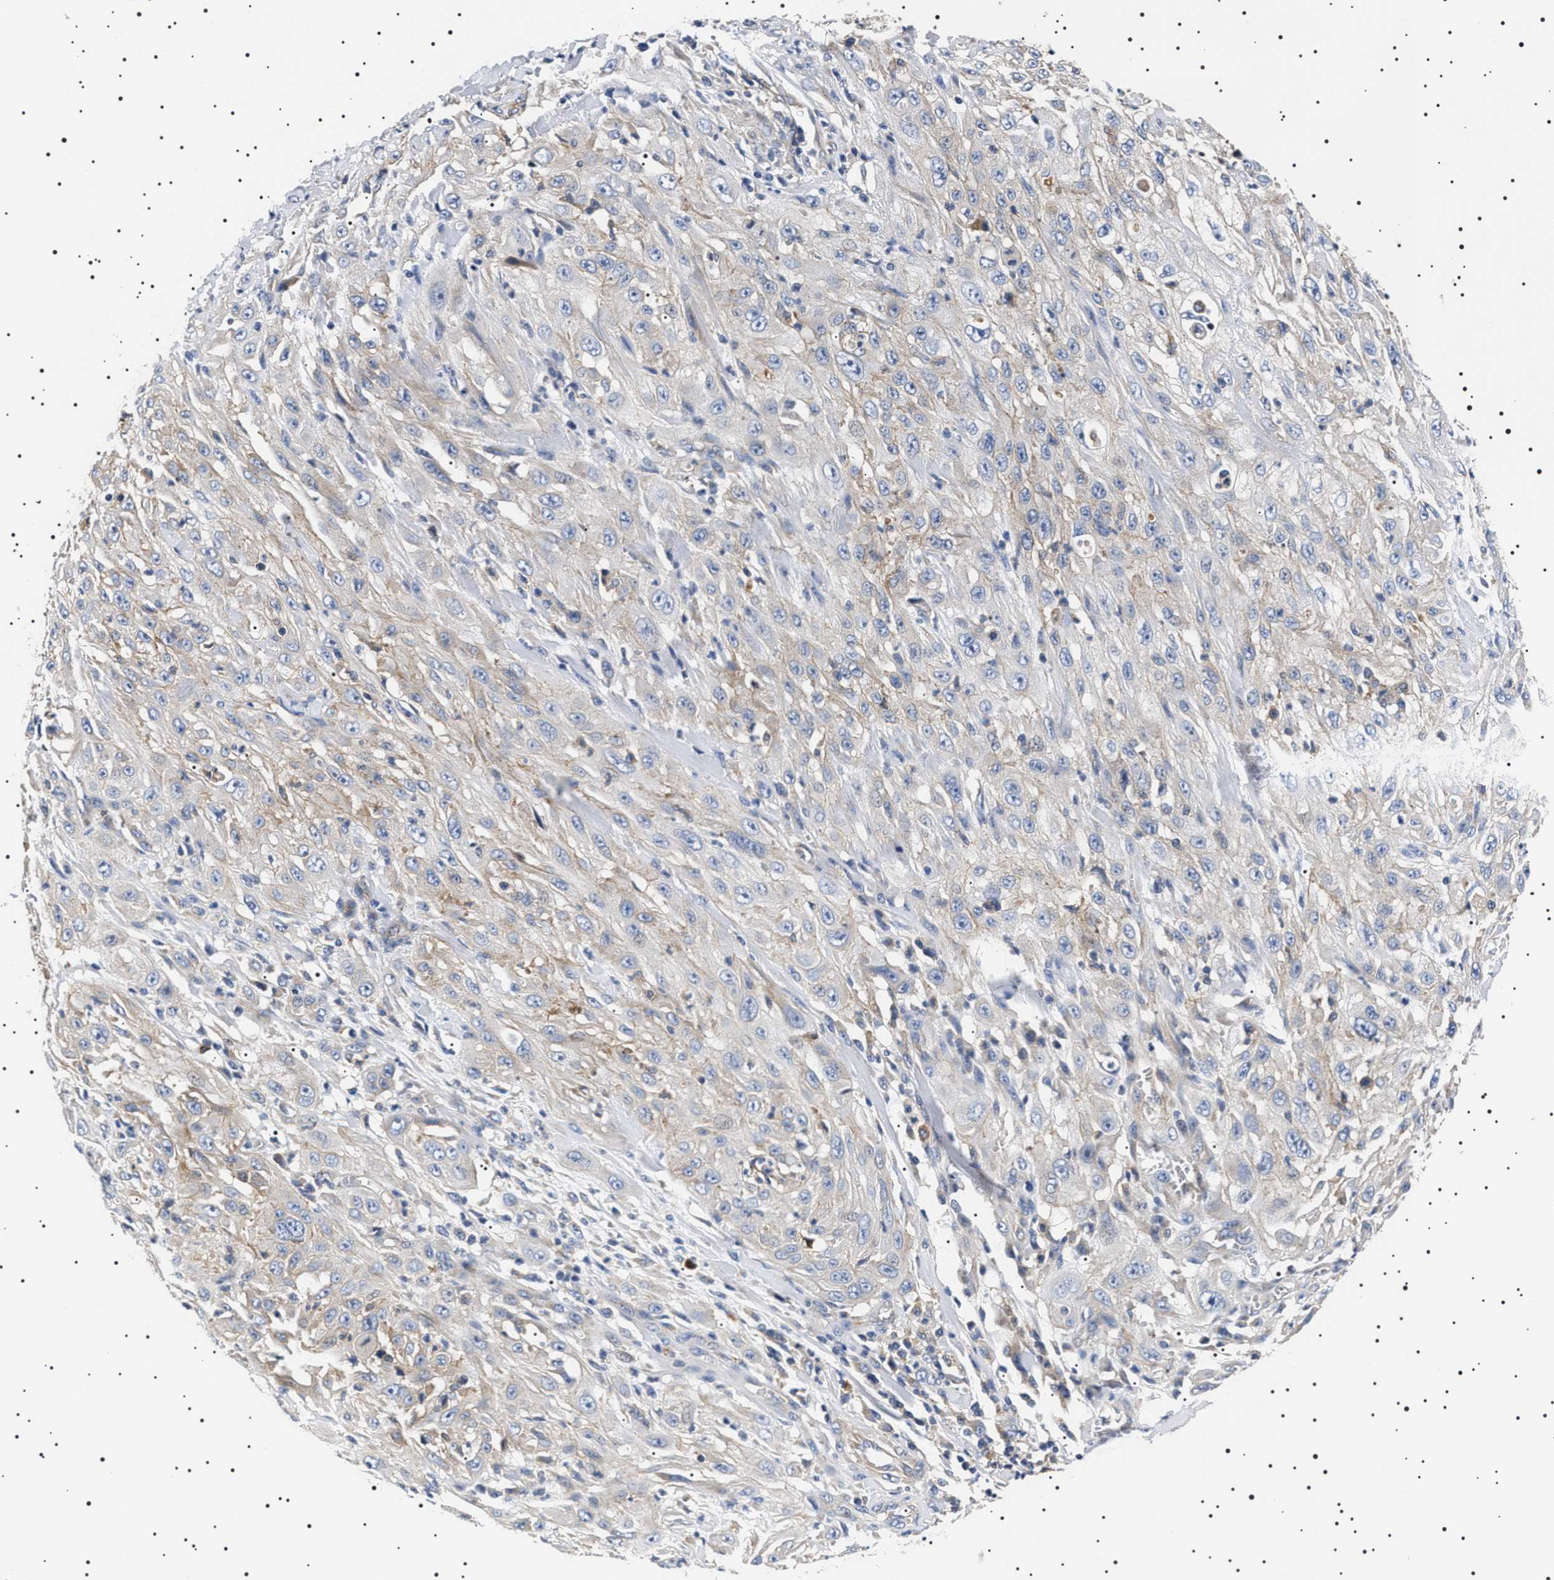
{"staining": {"intensity": "negative", "quantity": "none", "location": "none"}, "tissue": "skin cancer", "cell_type": "Tumor cells", "image_type": "cancer", "snomed": [{"axis": "morphology", "description": "Squamous cell carcinoma, NOS"}, {"axis": "morphology", "description": "Squamous cell carcinoma, metastatic, NOS"}, {"axis": "topography", "description": "Skin"}, {"axis": "topography", "description": "Lymph node"}], "caption": "This histopathology image is of skin cancer (squamous cell carcinoma) stained with immunohistochemistry to label a protein in brown with the nuclei are counter-stained blue. There is no positivity in tumor cells.", "gene": "SLC4A7", "patient": {"sex": "male", "age": 75}}